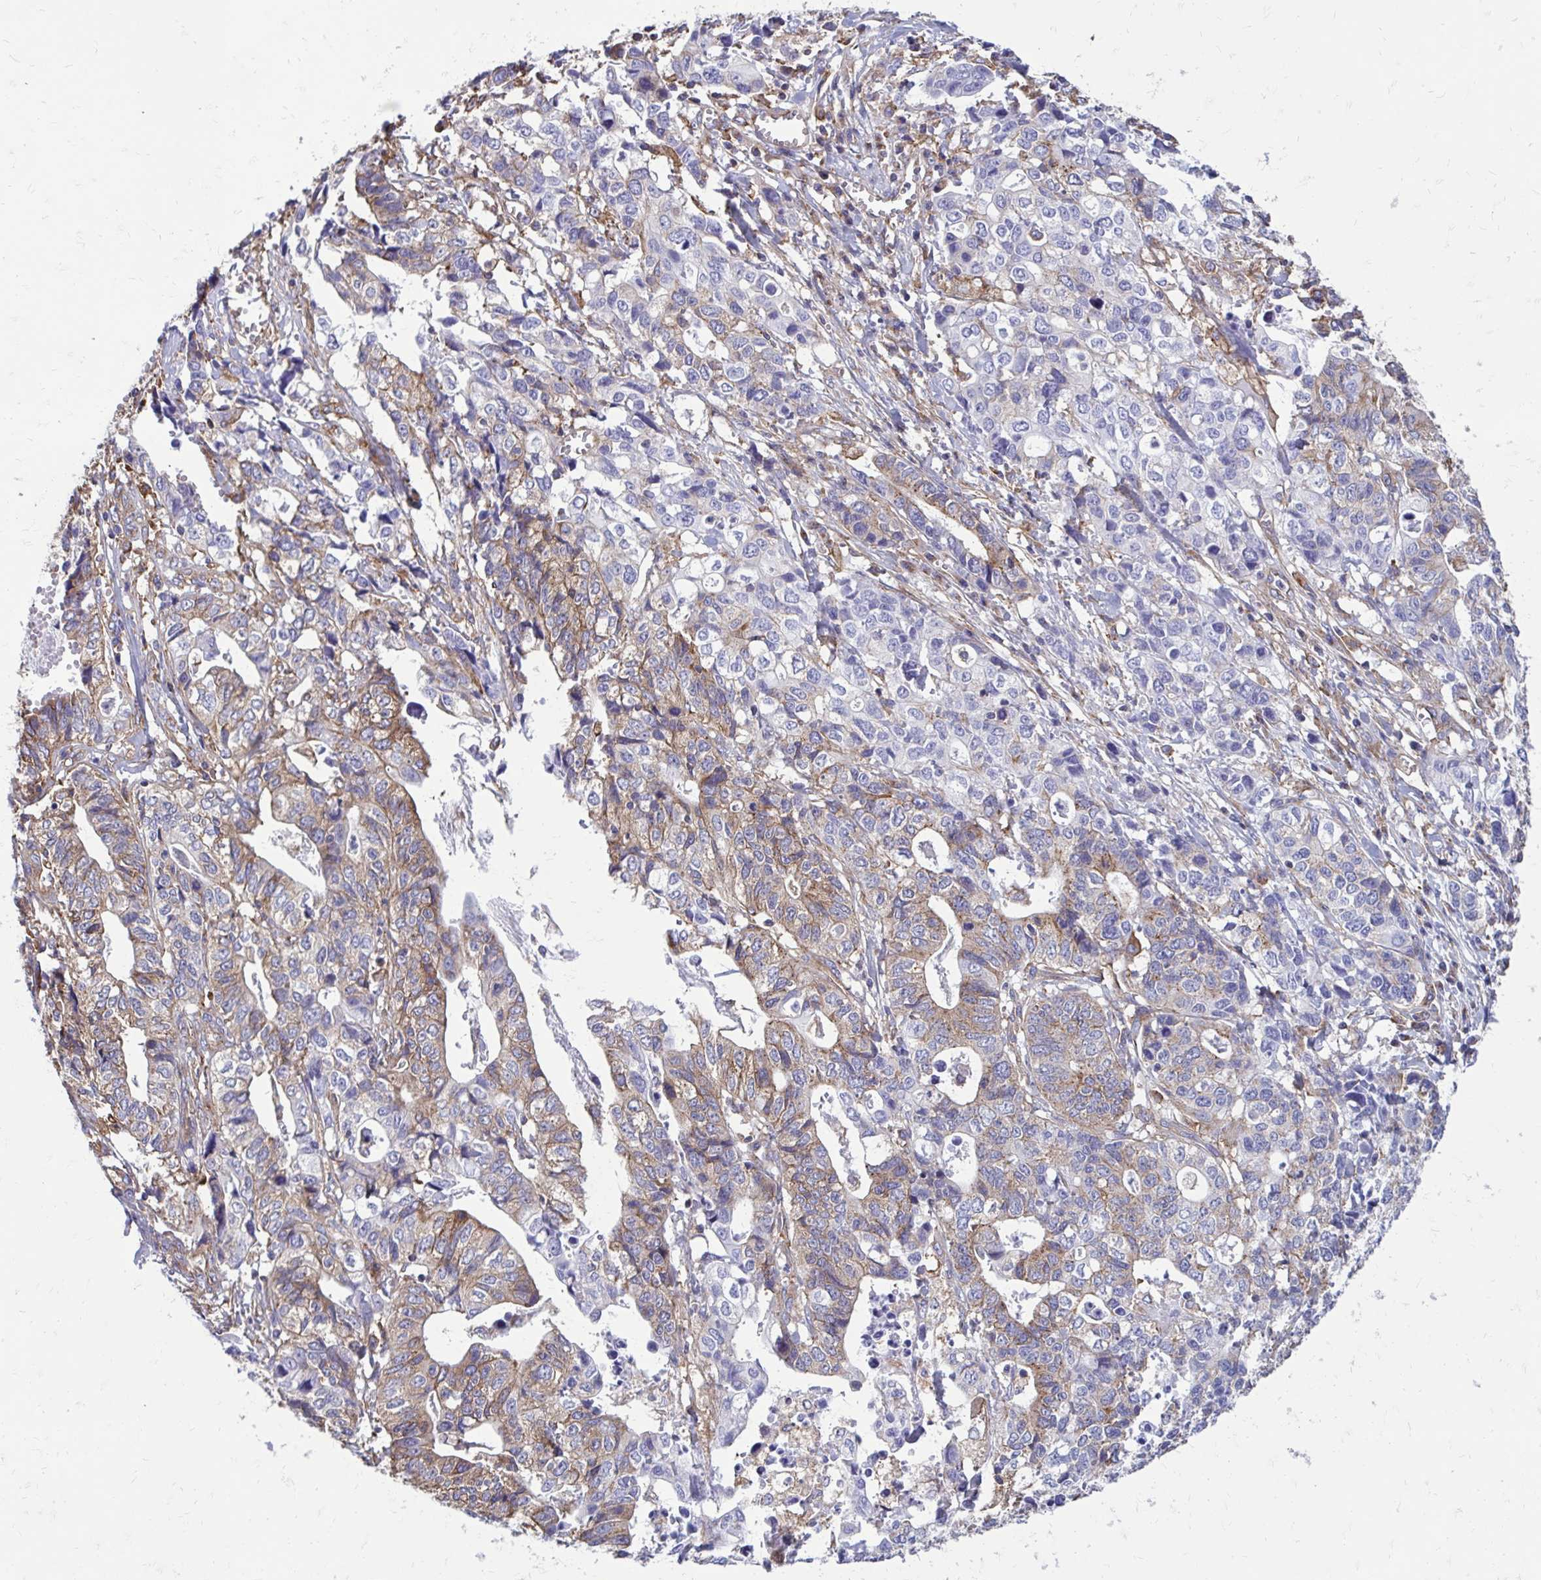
{"staining": {"intensity": "weak", "quantity": "25%-75%", "location": "cytoplasmic/membranous"}, "tissue": "stomach cancer", "cell_type": "Tumor cells", "image_type": "cancer", "snomed": [{"axis": "morphology", "description": "Adenocarcinoma, NOS"}, {"axis": "topography", "description": "Stomach, upper"}], "caption": "Immunohistochemical staining of stomach adenocarcinoma shows weak cytoplasmic/membranous protein staining in approximately 25%-75% of tumor cells. The staining was performed using DAB to visualize the protein expression in brown, while the nuclei were stained in blue with hematoxylin (Magnification: 20x).", "gene": "CLTA", "patient": {"sex": "female", "age": 67}}